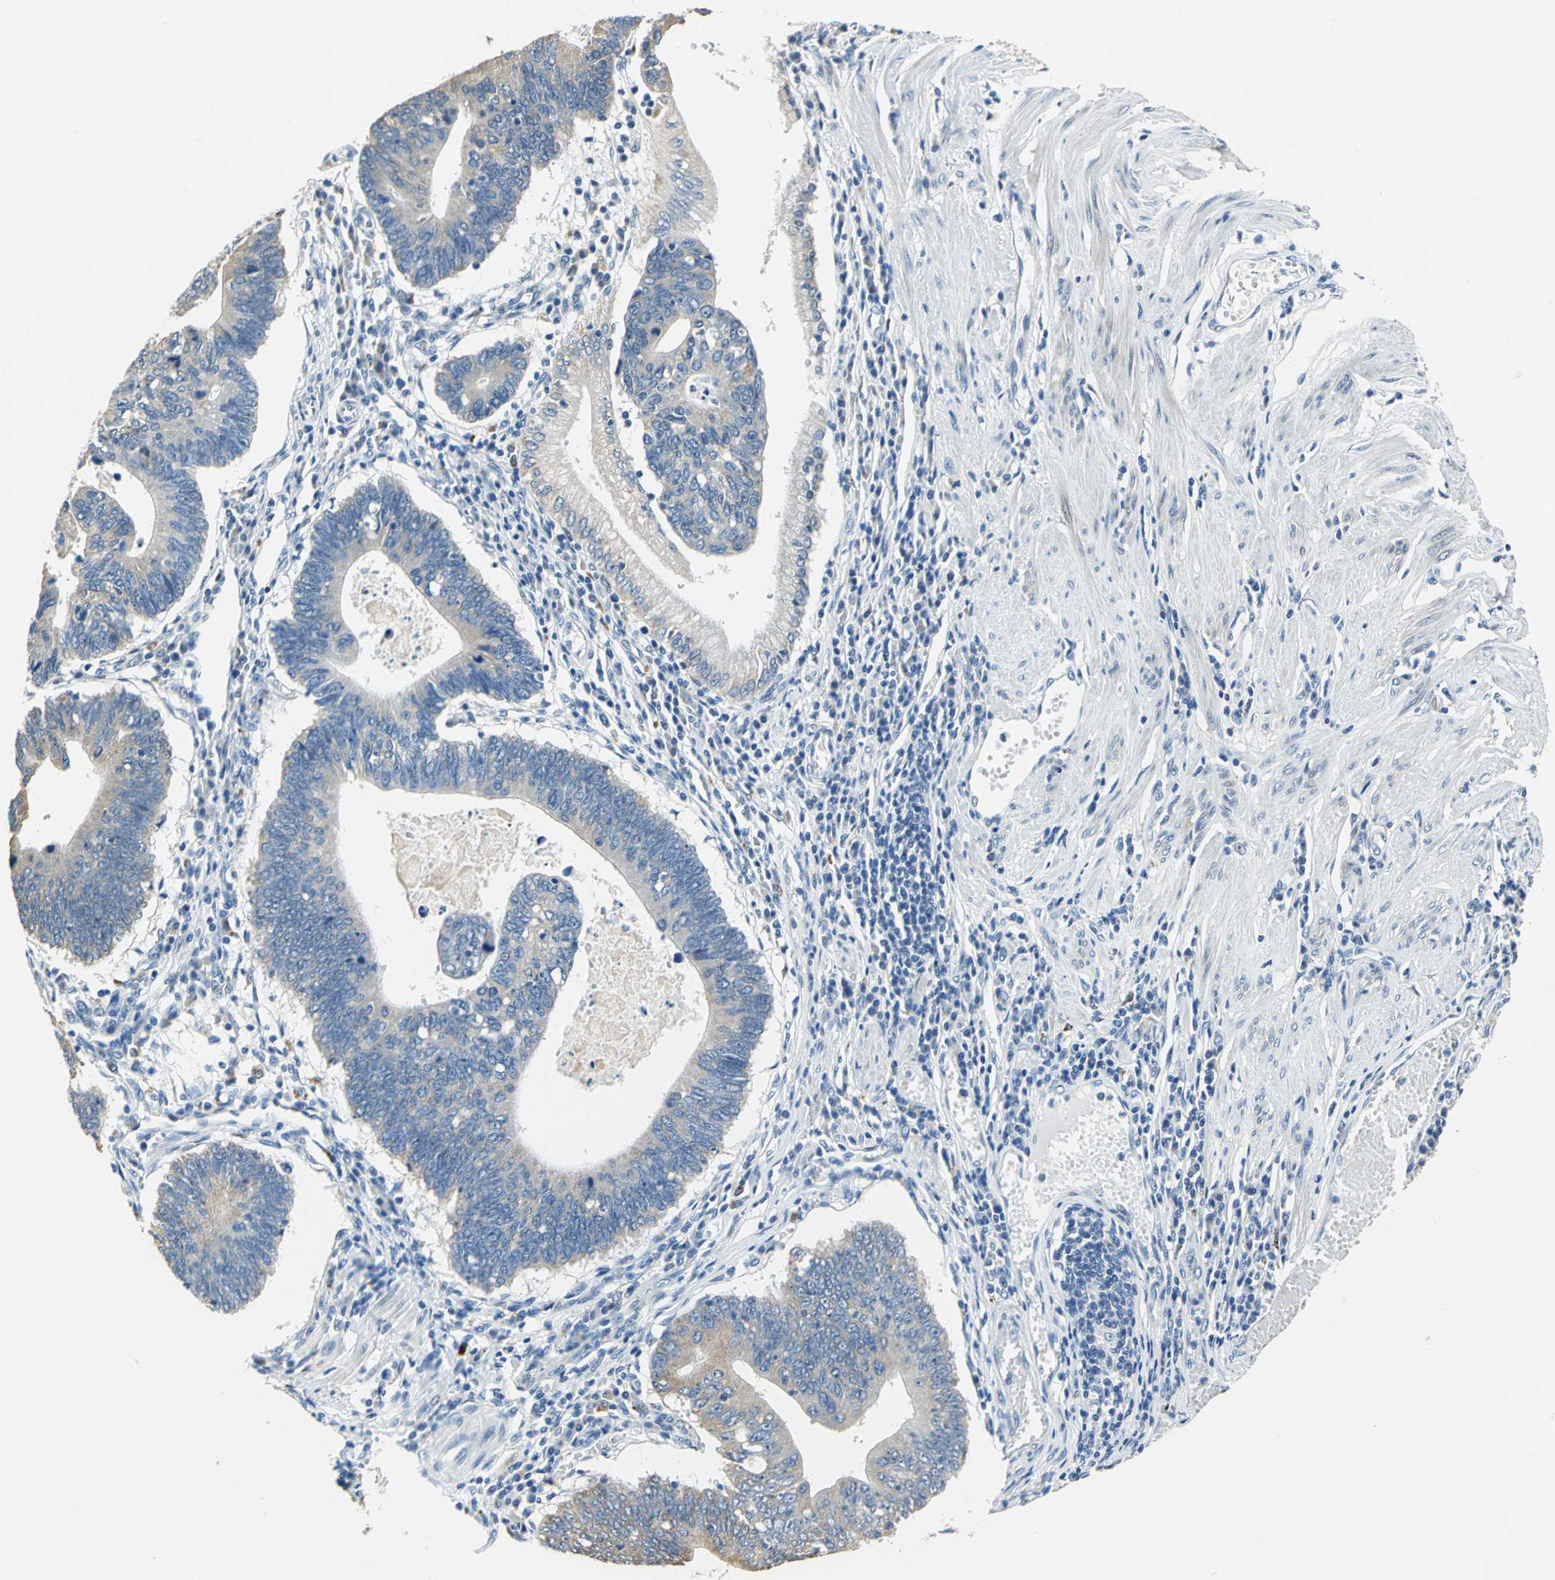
{"staining": {"intensity": "weak", "quantity": ">75%", "location": "cytoplasmic/membranous"}, "tissue": "stomach cancer", "cell_type": "Tumor cells", "image_type": "cancer", "snomed": [{"axis": "morphology", "description": "Adenocarcinoma, NOS"}, {"axis": "topography", "description": "Stomach"}], "caption": "The image shows staining of stomach cancer, revealing weak cytoplasmic/membranous protein expression (brown color) within tumor cells.", "gene": "RASD2", "patient": {"sex": "male", "age": 59}}